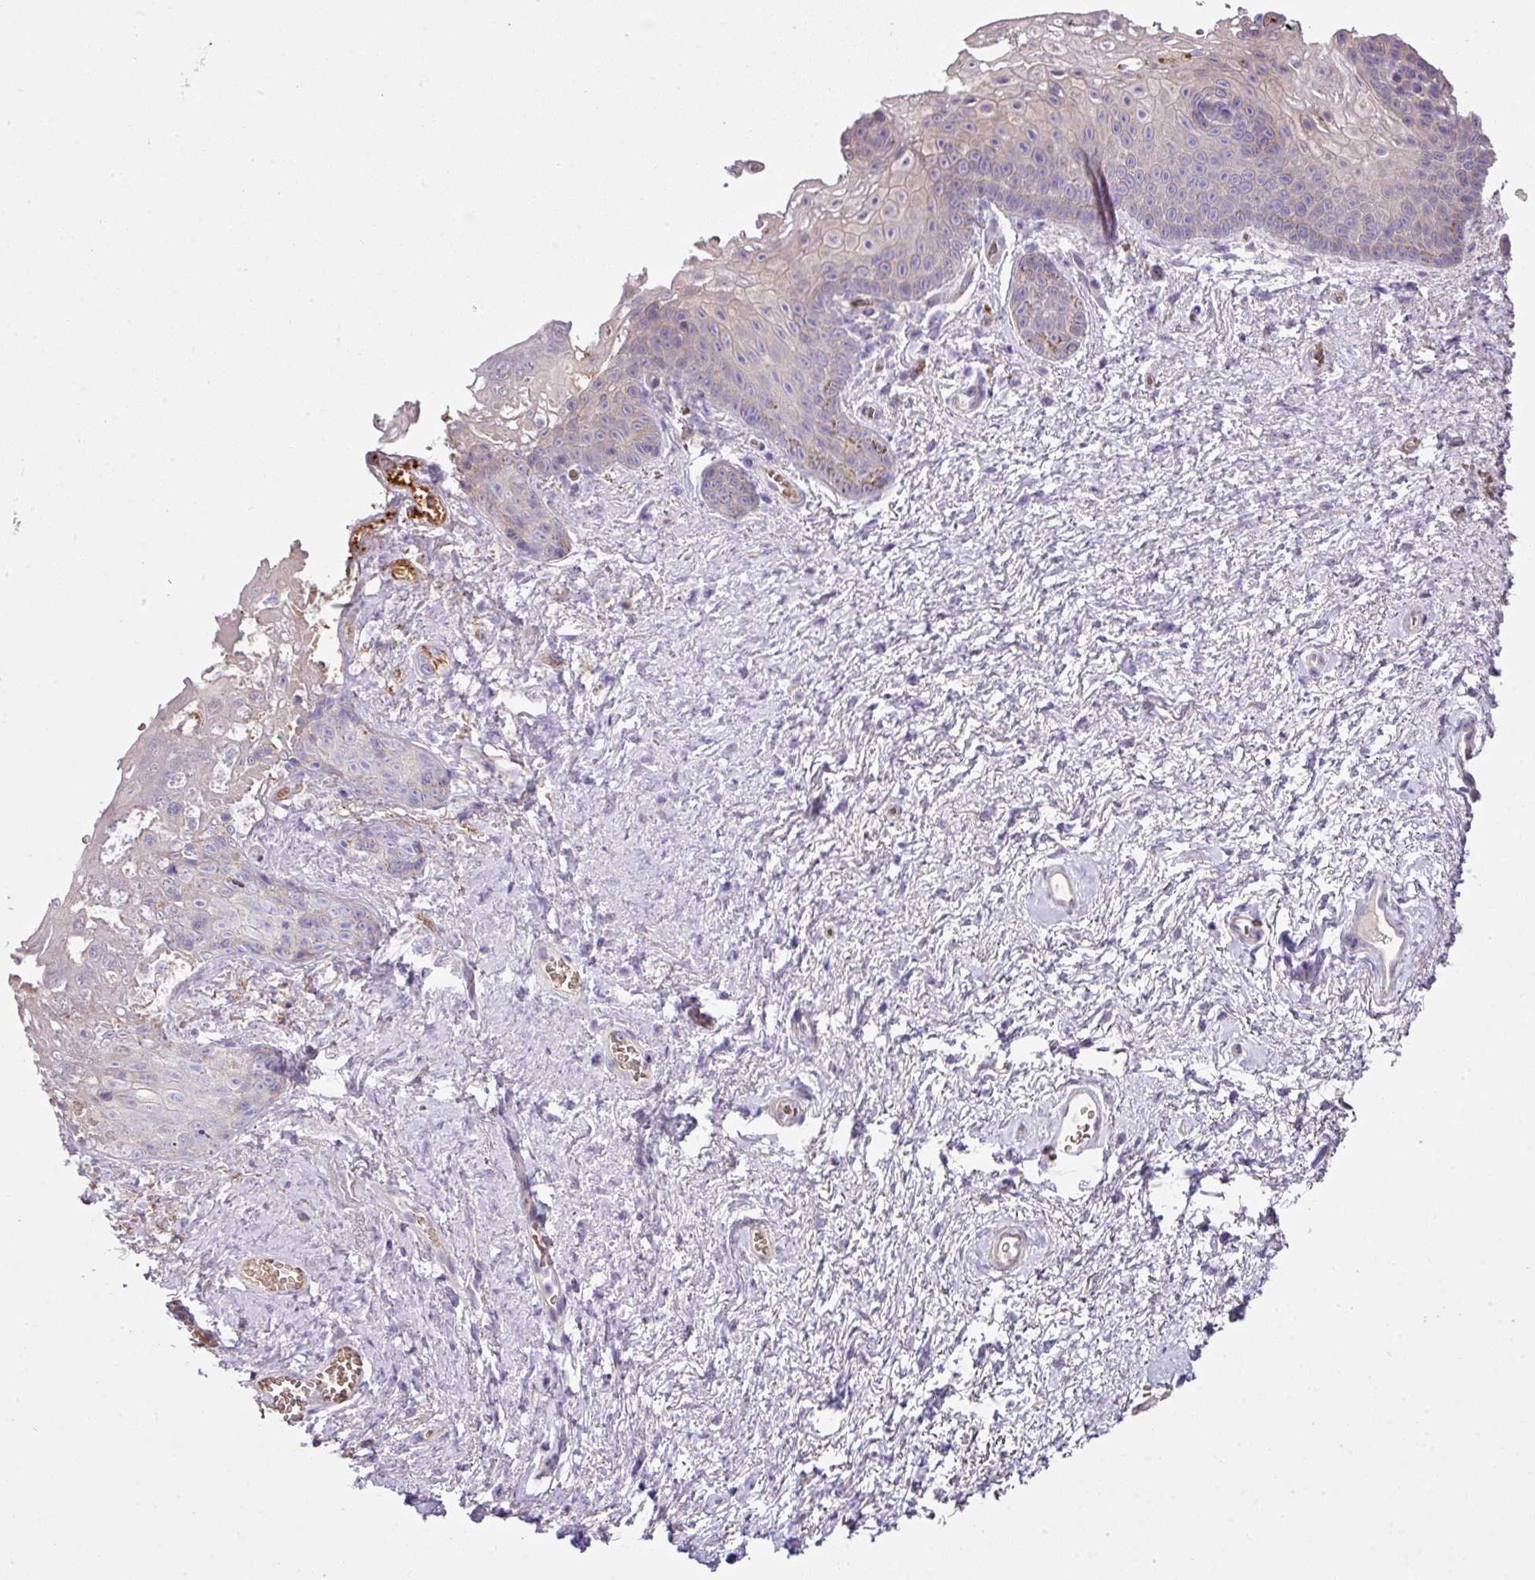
{"staining": {"intensity": "weak", "quantity": "25%-75%", "location": "cytoplasmic/membranous"}, "tissue": "vagina", "cell_type": "Squamous epithelial cells", "image_type": "normal", "snomed": [{"axis": "morphology", "description": "Normal tissue, NOS"}, {"axis": "topography", "description": "Vulva"}, {"axis": "topography", "description": "Vagina"}, {"axis": "topography", "description": "Peripheral nerve tissue"}], "caption": "Vagina stained with immunohistochemistry (IHC) shows weak cytoplasmic/membranous expression in about 25%-75% of squamous epithelial cells. The staining was performed using DAB (3,3'-diaminobenzidine), with brown indicating positive protein expression. Nuclei are stained blue with hematoxylin.", "gene": "LRRC9", "patient": {"sex": "female", "age": 66}}